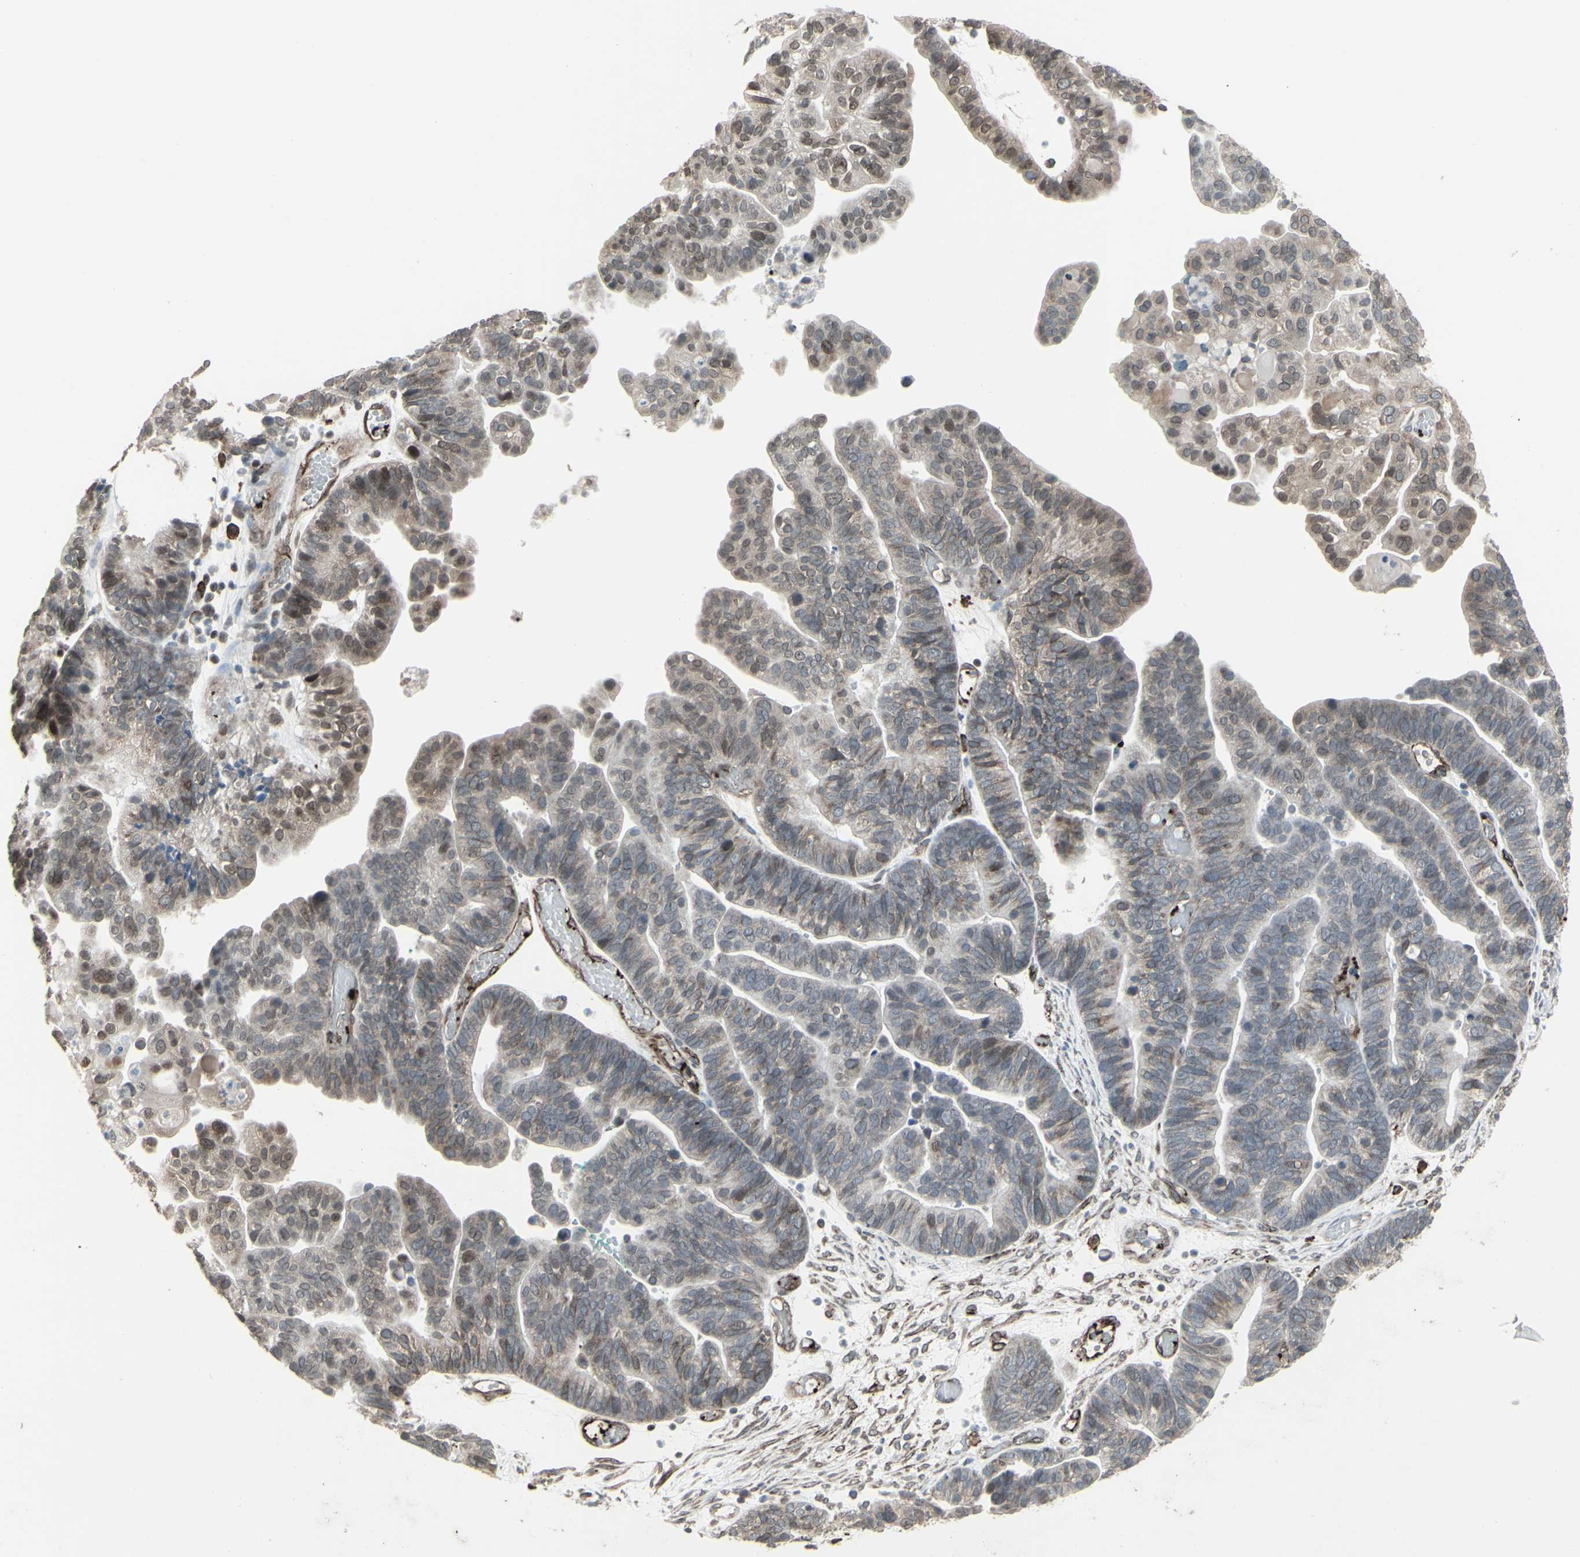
{"staining": {"intensity": "moderate", "quantity": "25%-75%", "location": "cytoplasmic/membranous,nuclear"}, "tissue": "ovarian cancer", "cell_type": "Tumor cells", "image_type": "cancer", "snomed": [{"axis": "morphology", "description": "Cystadenocarcinoma, serous, NOS"}, {"axis": "topography", "description": "Ovary"}], "caption": "Protein expression analysis of human ovarian serous cystadenocarcinoma reveals moderate cytoplasmic/membranous and nuclear staining in approximately 25%-75% of tumor cells.", "gene": "DTX3L", "patient": {"sex": "female", "age": 56}}